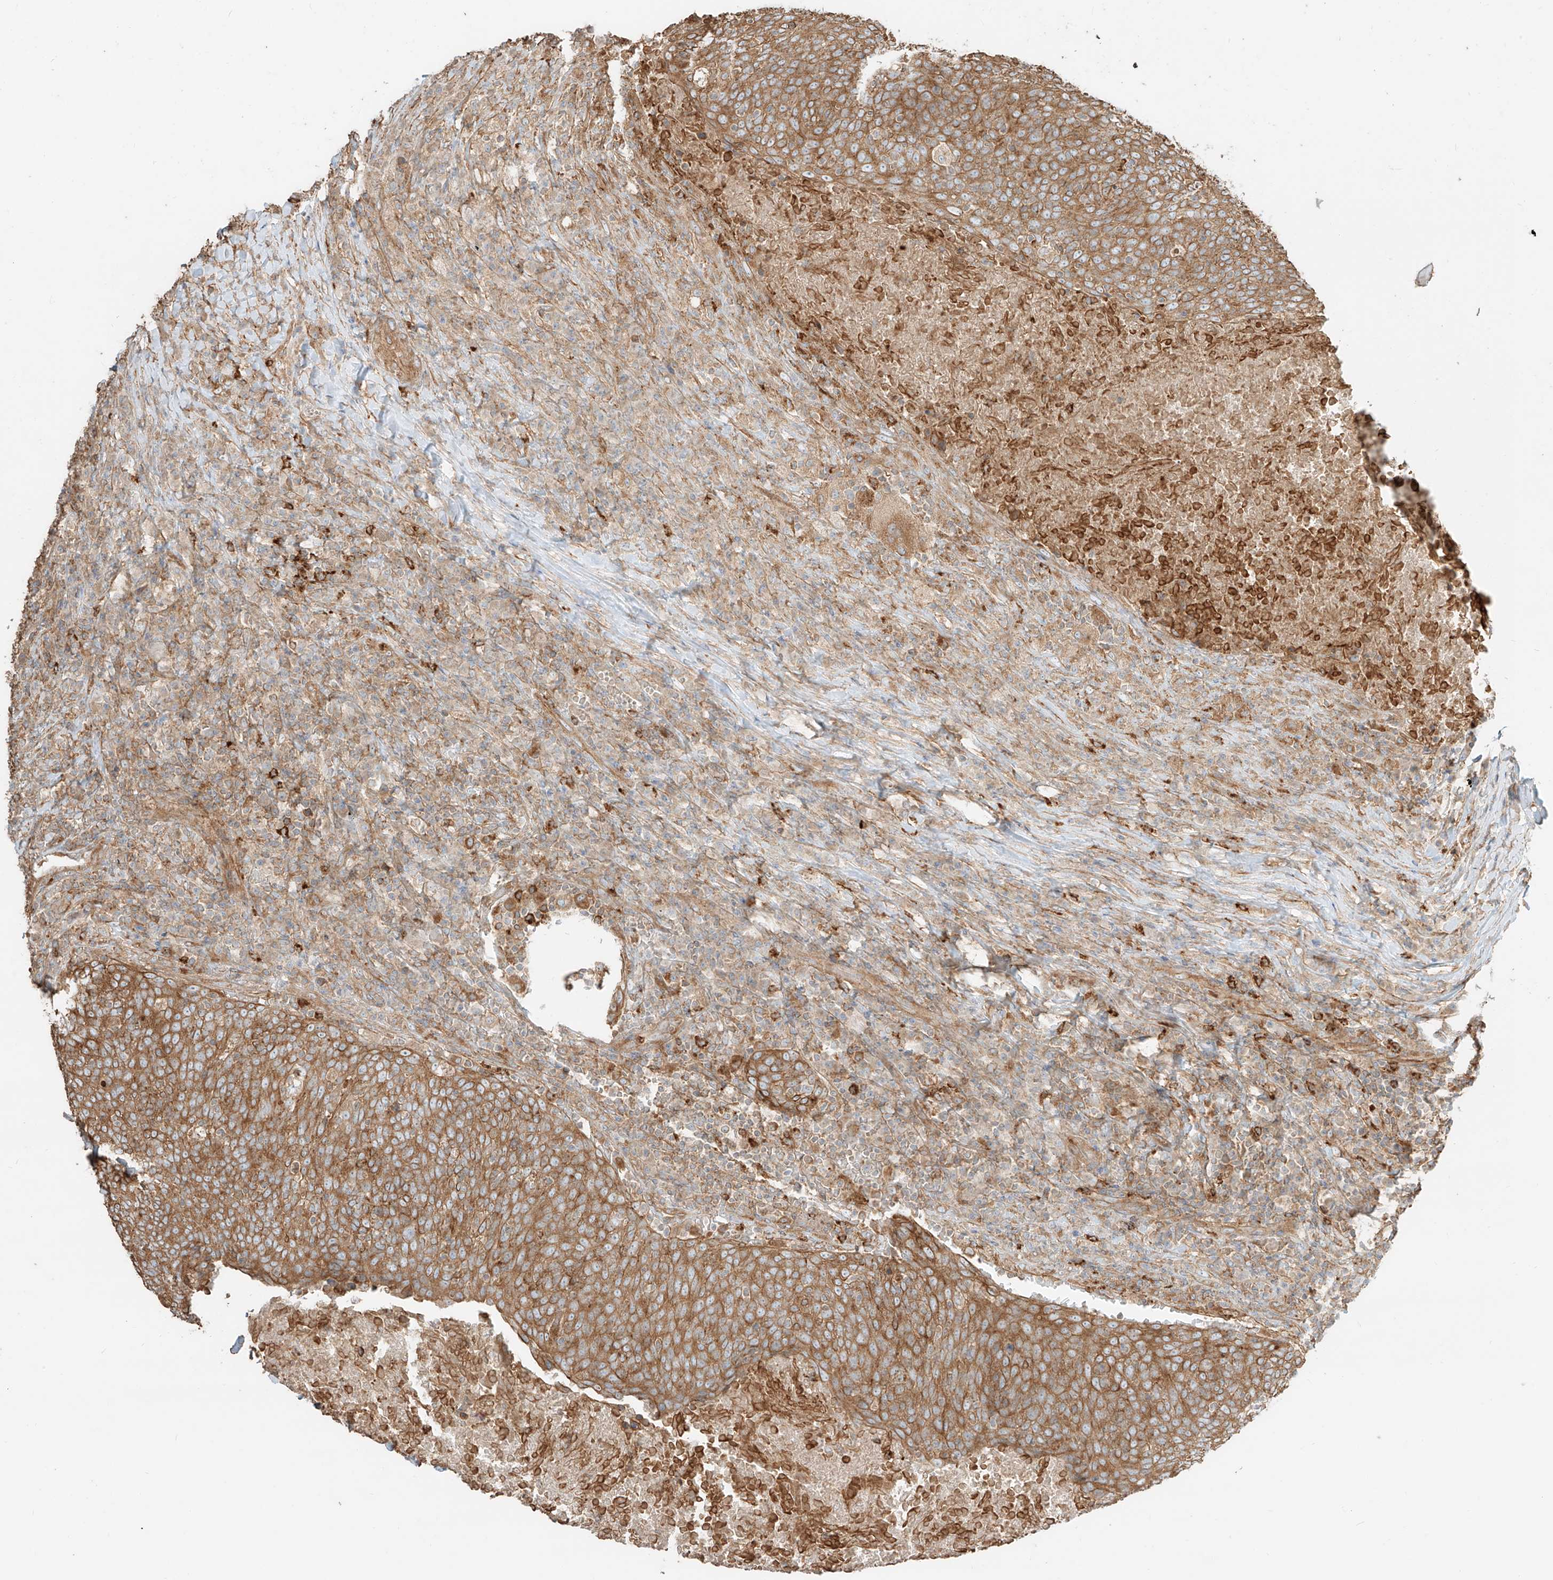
{"staining": {"intensity": "moderate", "quantity": ">75%", "location": "cytoplasmic/membranous"}, "tissue": "head and neck cancer", "cell_type": "Tumor cells", "image_type": "cancer", "snomed": [{"axis": "morphology", "description": "Squamous cell carcinoma, NOS"}, {"axis": "morphology", "description": "Squamous cell carcinoma, metastatic, NOS"}, {"axis": "topography", "description": "Lymph node"}, {"axis": "topography", "description": "Head-Neck"}], "caption": "Immunohistochemical staining of human head and neck metastatic squamous cell carcinoma demonstrates medium levels of moderate cytoplasmic/membranous positivity in about >75% of tumor cells.", "gene": "CCDC115", "patient": {"sex": "male", "age": 62}}